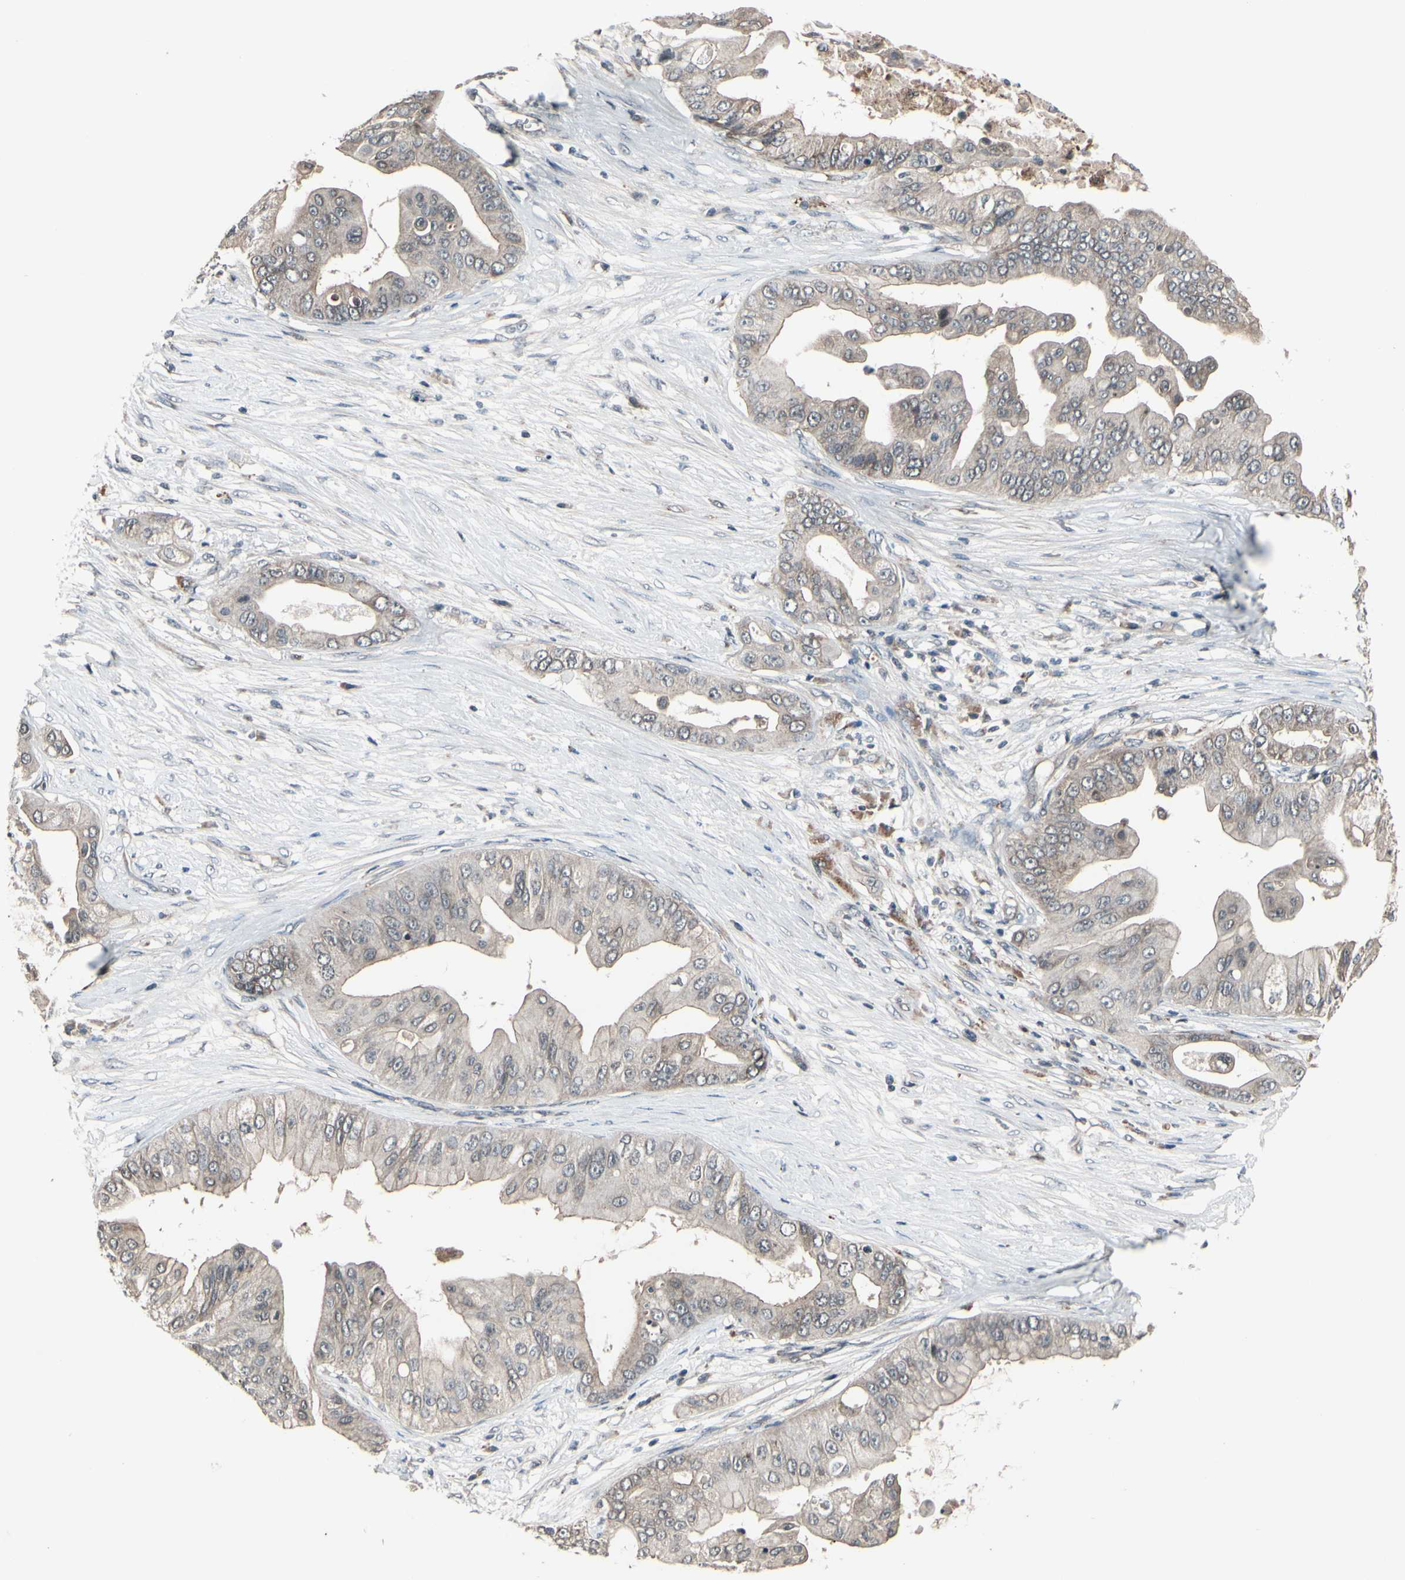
{"staining": {"intensity": "weak", "quantity": "25%-75%", "location": "cytoplasmic/membranous"}, "tissue": "pancreatic cancer", "cell_type": "Tumor cells", "image_type": "cancer", "snomed": [{"axis": "morphology", "description": "Adenocarcinoma, NOS"}, {"axis": "topography", "description": "Pancreas"}], "caption": "Pancreatic cancer (adenocarcinoma) tissue shows weak cytoplasmic/membranous positivity in about 25%-75% of tumor cells The staining was performed using DAB to visualize the protein expression in brown, while the nuclei were stained in blue with hematoxylin (Magnification: 20x).", "gene": "MBTPS2", "patient": {"sex": "female", "age": 75}}